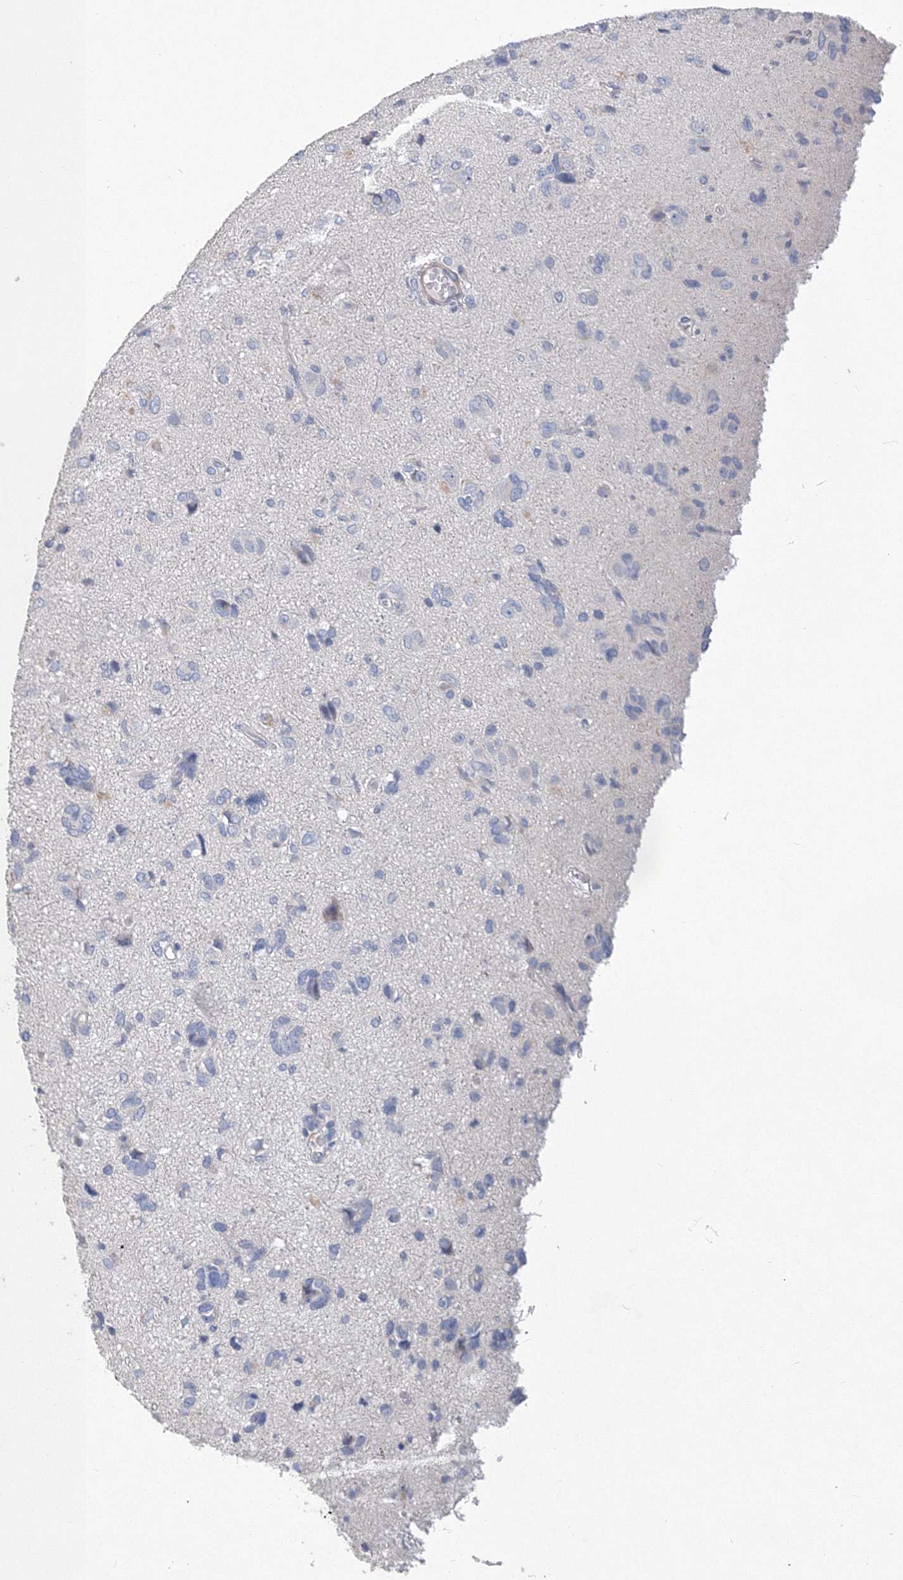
{"staining": {"intensity": "negative", "quantity": "none", "location": "none"}, "tissue": "glioma", "cell_type": "Tumor cells", "image_type": "cancer", "snomed": [{"axis": "morphology", "description": "Glioma, malignant, High grade"}, {"axis": "topography", "description": "Brain"}], "caption": "This is an immunohistochemistry (IHC) micrograph of human glioma. There is no expression in tumor cells.", "gene": "OSBPL6", "patient": {"sex": "female", "age": 59}}